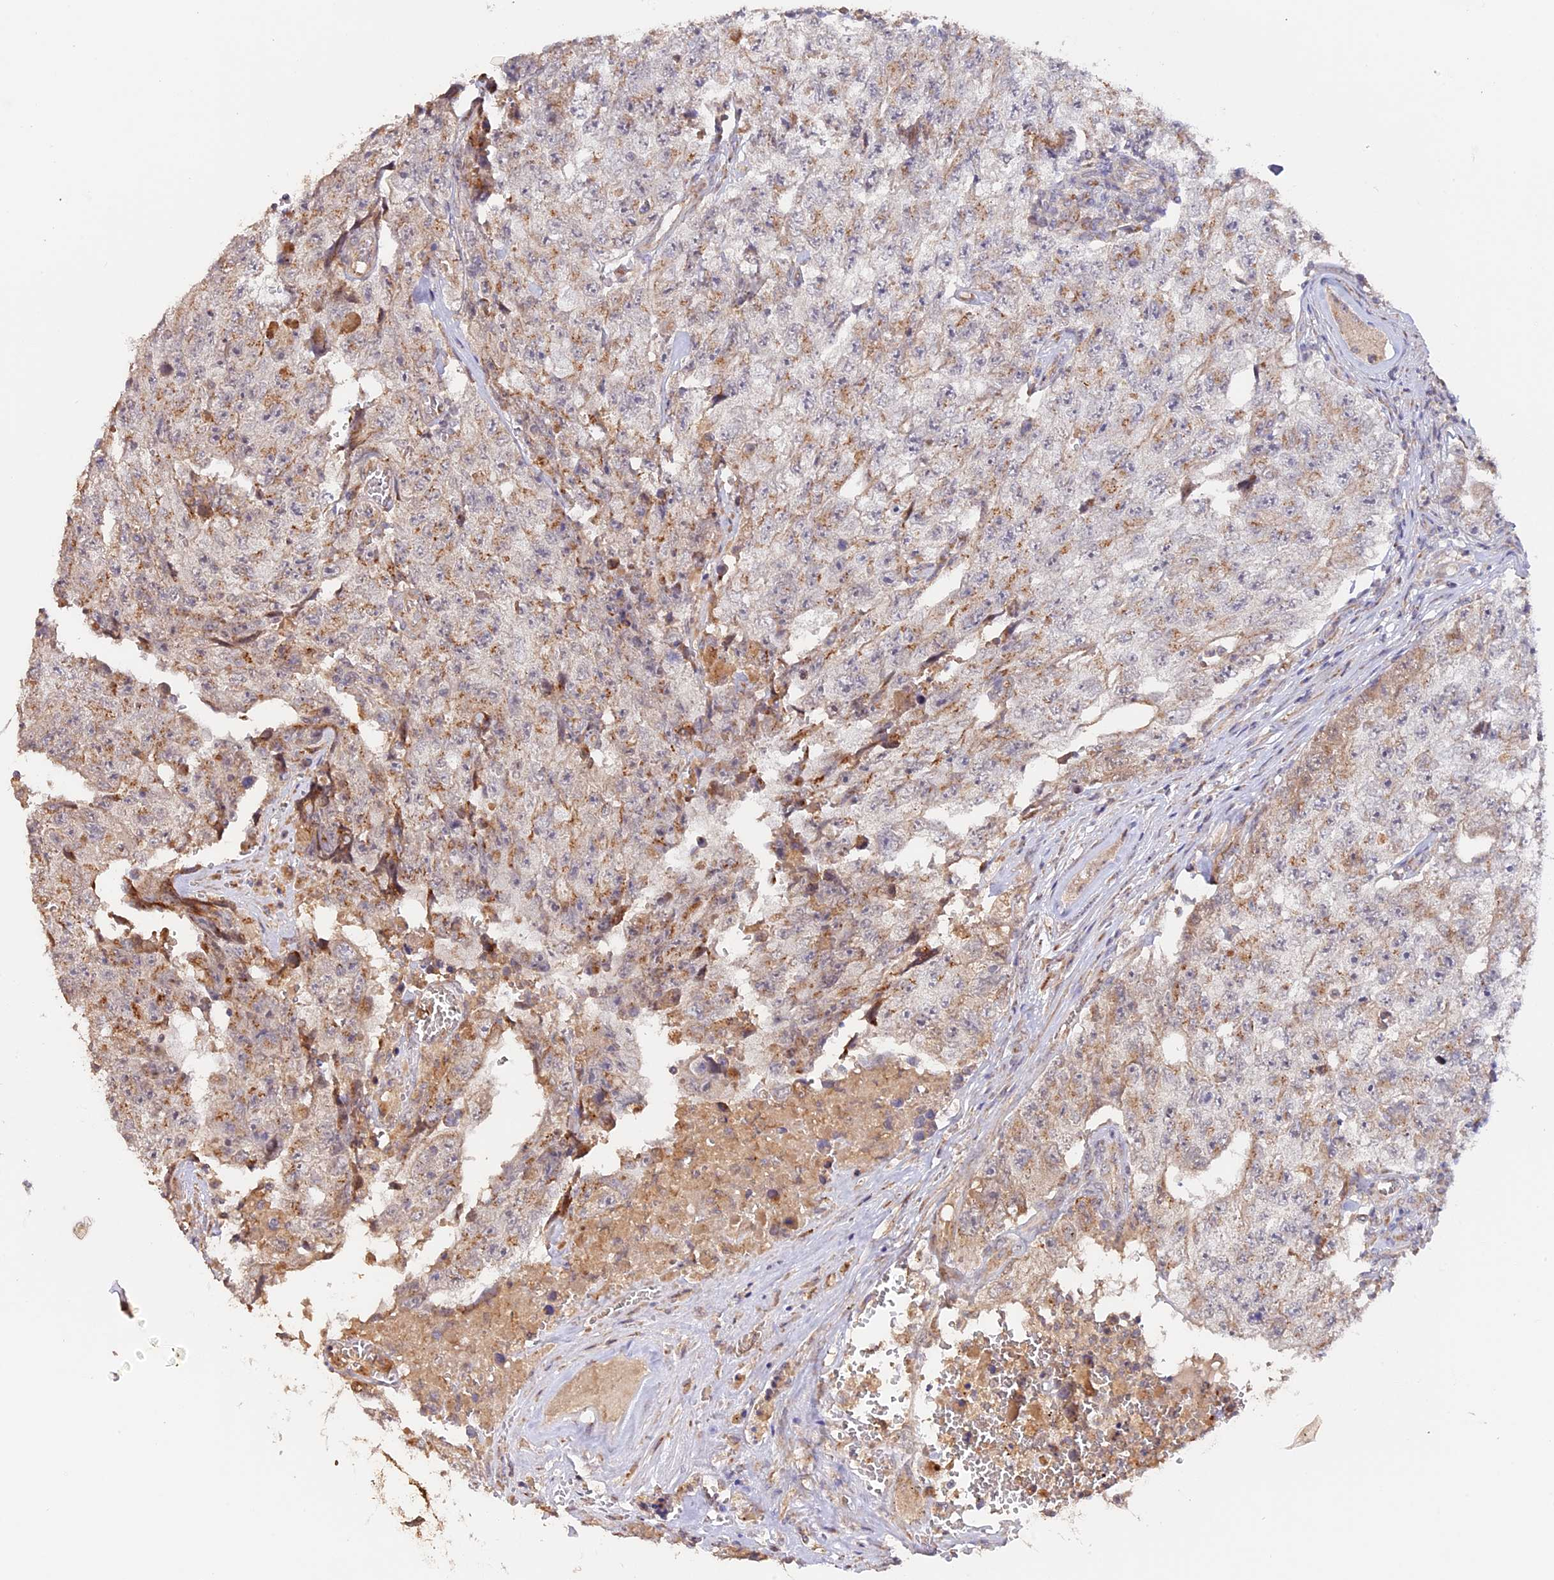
{"staining": {"intensity": "moderate", "quantity": "25%-75%", "location": "cytoplasmic/membranous"}, "tissue": "testis cancer", "cell_type": "Tumor cells", "image_type": "cancer", "snomed": [{"axis": "morphology", "description": "Carcinoma, Embryonal, NOS"}, {"axis": "topography", "description": "Testis"}], "caption": "Tumor cells show moderate cytoplasmic/membranous positivity in about 25%-75% of cells in testis embryonal carcinoma.", "gene": "TANGO6", "patient": {"sex": "male", "age": 17}}